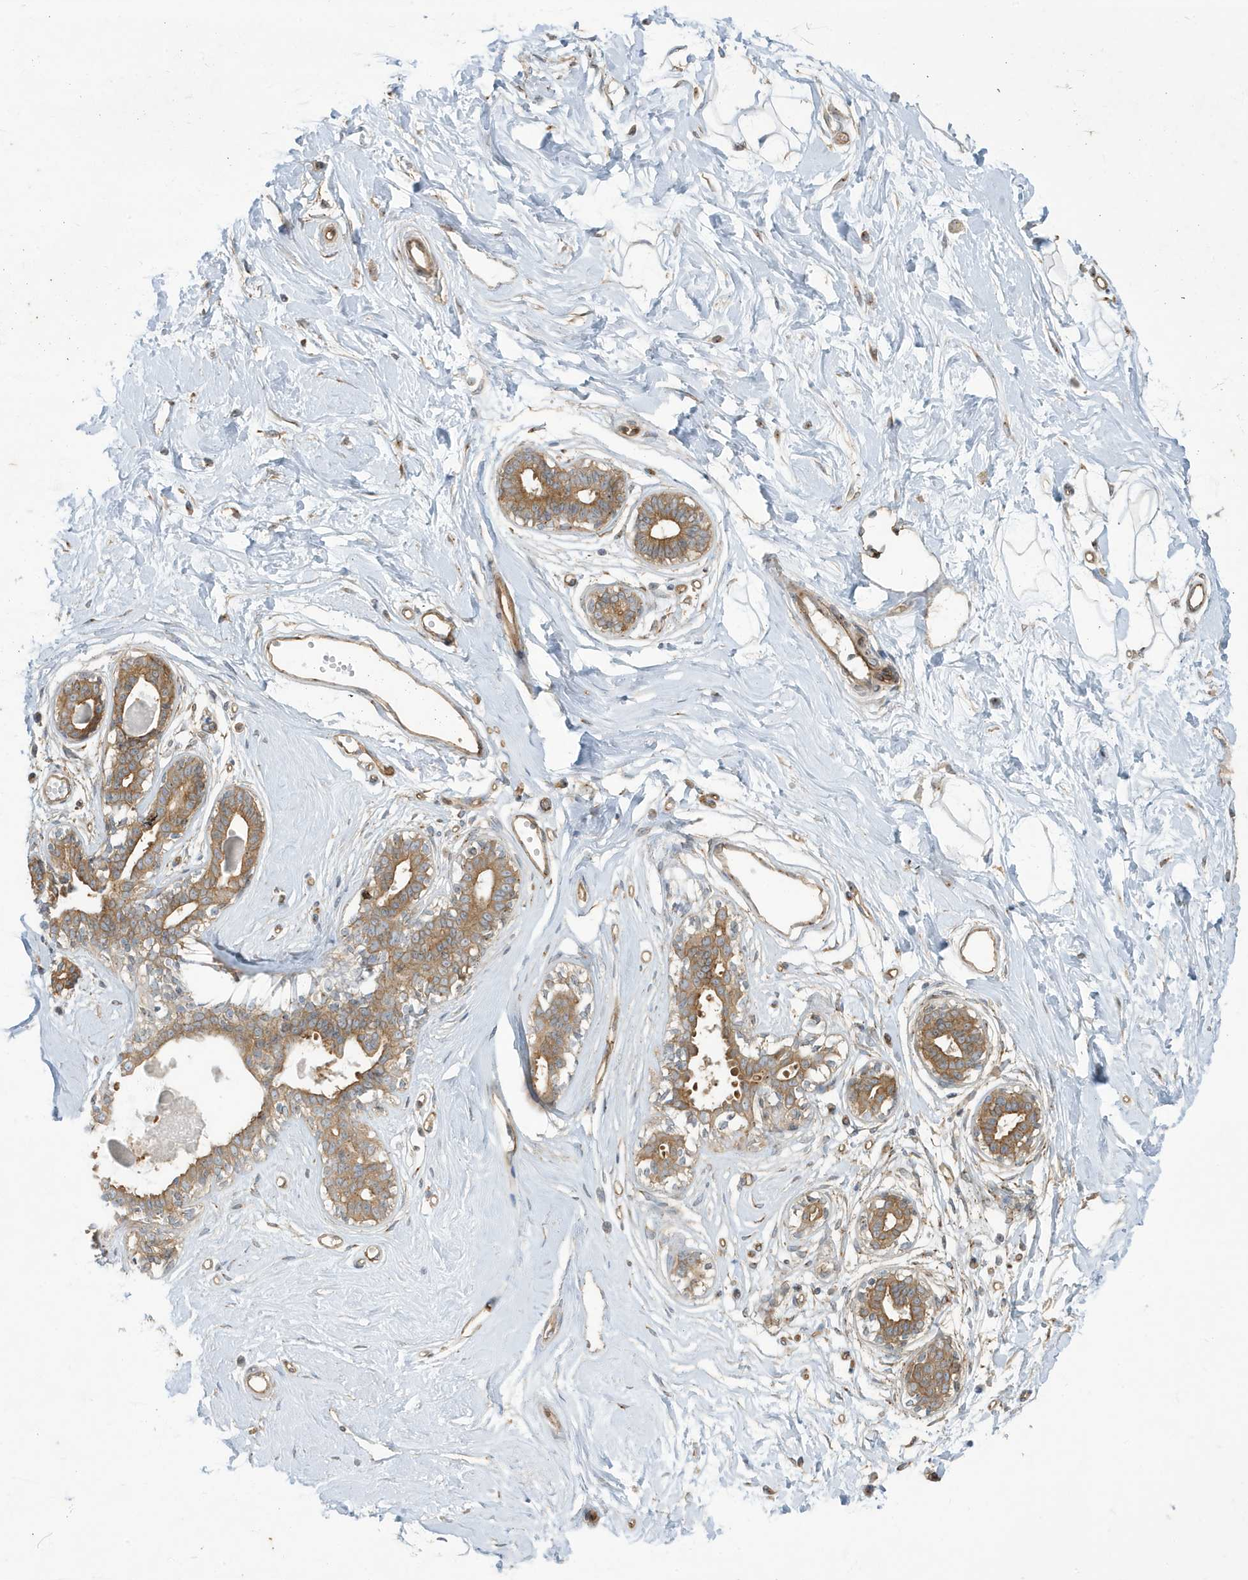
{"staining": {"intensity": "moderate", "quantity": "25%-75%", "location": "cytoplasmic/membranous"}, "tissue": "breast", "cell_type": "Adipocytes", "image_type": "normal", "snomed": [{"axis": "morphology", "description": "Normal tissue, NOS"}, {"axis": "topography", "description": "Breast"}], "caption": "Adipocytes reveal medium levels of moderate cytoplasmic/membranous staining in approximately 25%-75% of cells in benign breast.", "gene": "ATP23", "patient": {"sex": "female", "age": 45}}